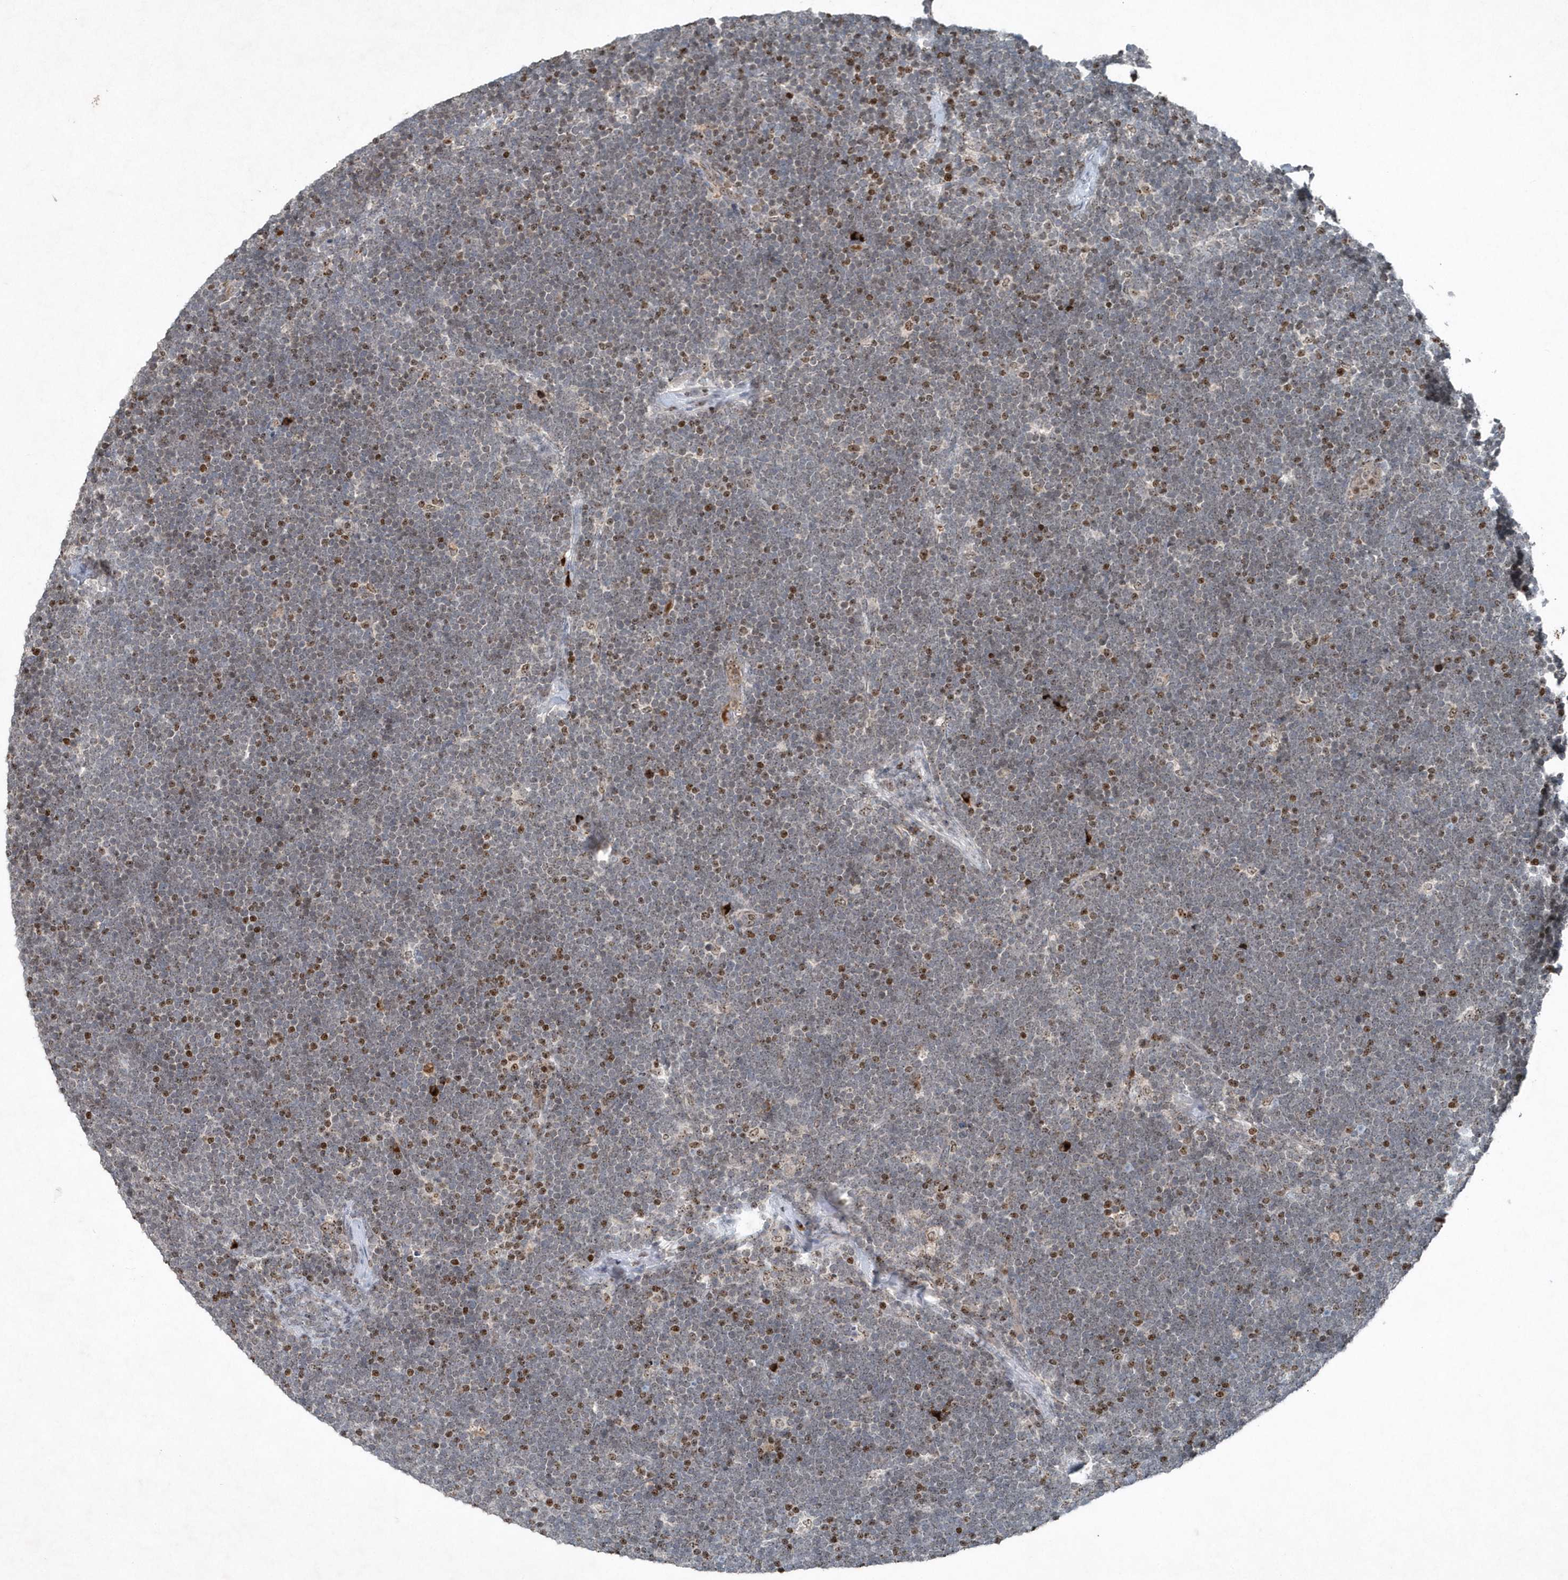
{"staining": {"intensity": "moderate", "quantity": "25%-75%", "location": "nuclear"}, "tissue": "lymphoma", "cell_type": "Tumor cells", "image_type": "cancer", "snomed": [{"axis": "morphology", "description": "Malignant lymphoma, non-Hodgkin's type, High grade"}, {"axis": "topography", "description": "Lymph node"}], "caption": "This is an image of immunohistochemistry staining of high-grade malignant lymphoma, non-Hodgkin's type, which shows moderate expression in the nuclear of tumor cells.", "gene": "QTRT2", "patient": {"sex": "male", "age": 13}}